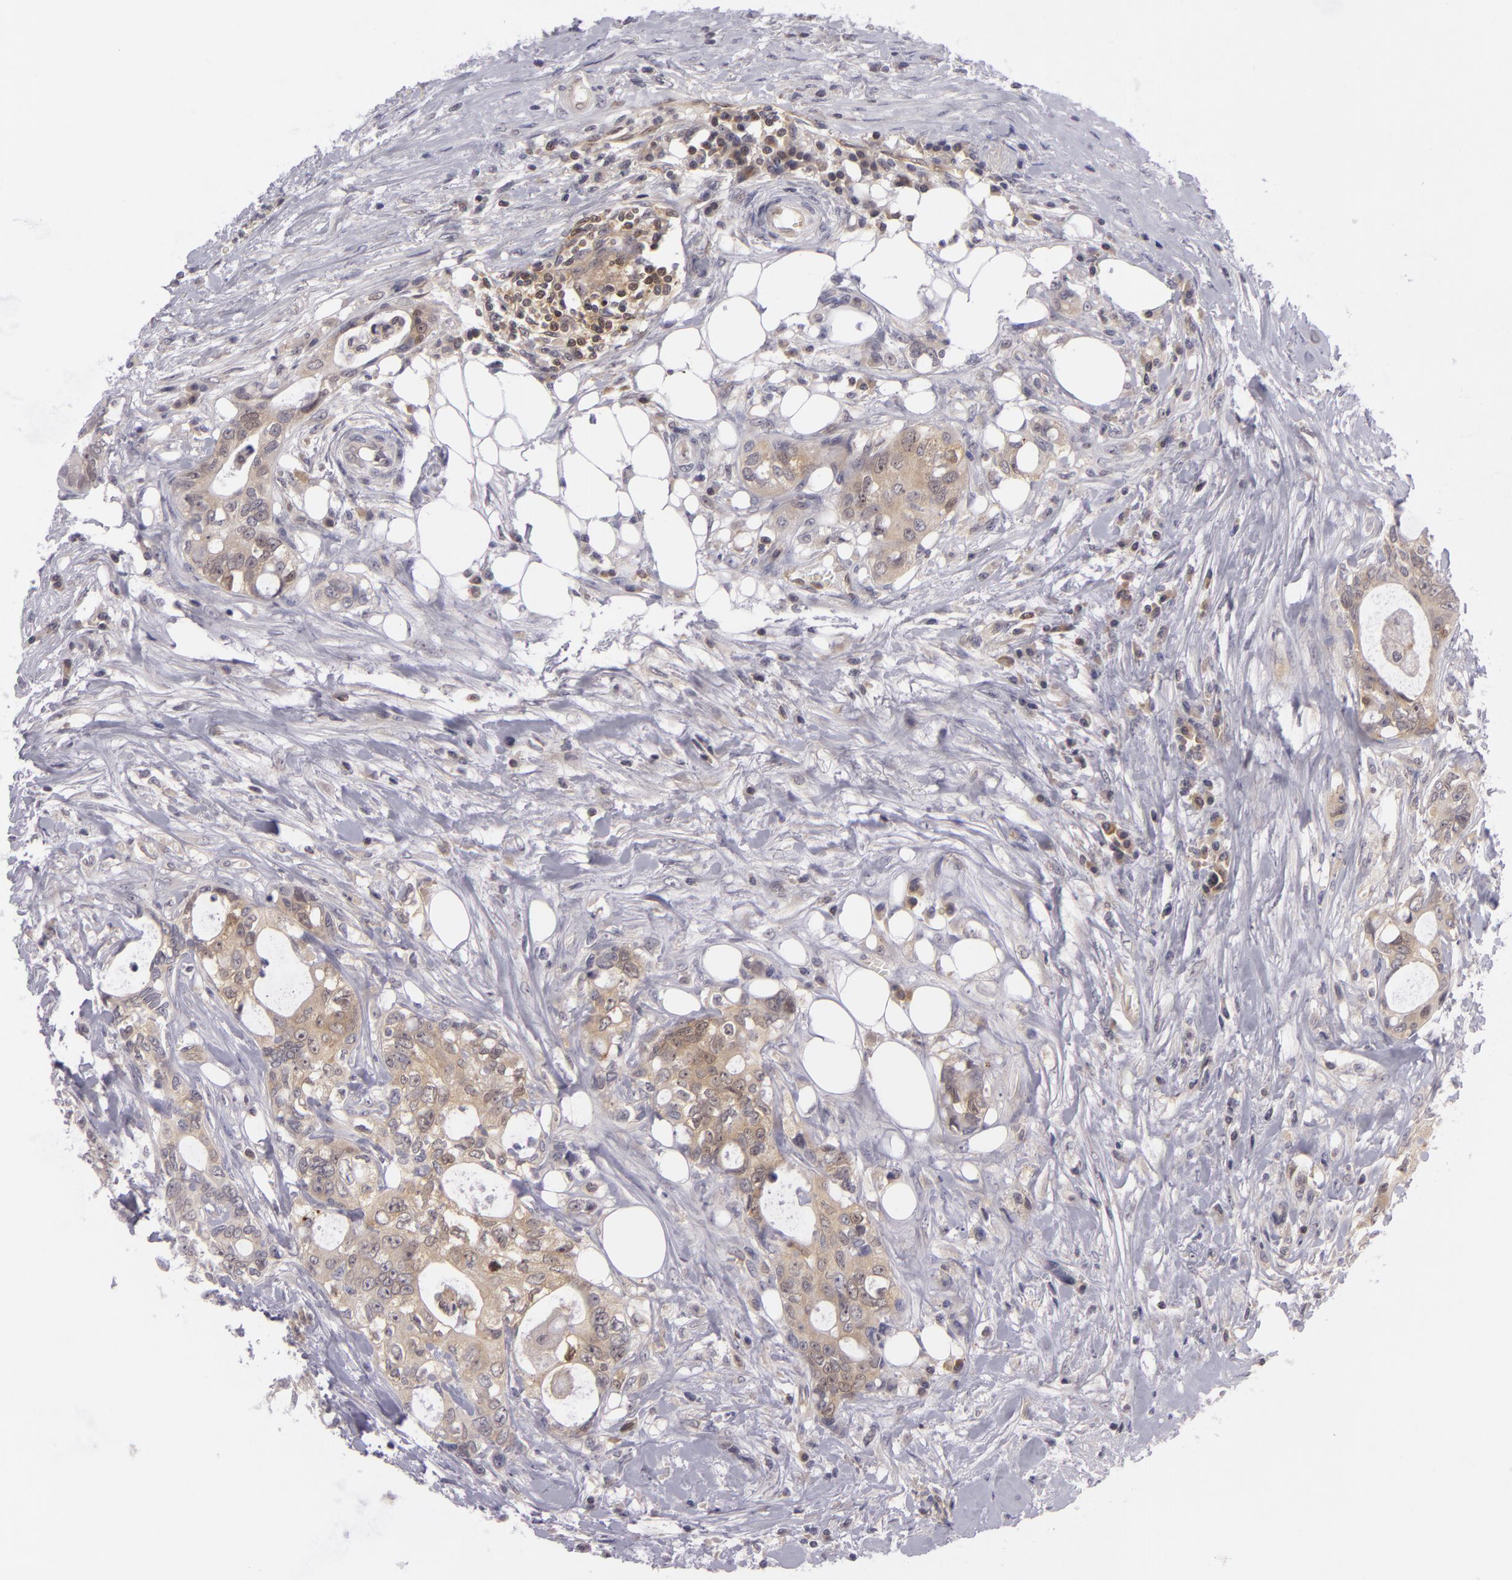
{"staining": {"intensity": "moderate", "quantity": "25%-75%", "location": "cytoplasmic/membranous"}, "tissue": "colorectal cancer", "cell_type": "Tumor cells", "image_type": "cancer", "snomed": [{"axis": "morphology", "description": "Adenocarcinoma, NOS"}, {"axis": "topography", "description": "Rectum"}], "caption": "Protein staining of colorectal cancer (adenocarcinoma) tissue exhibits moderate cytoplasmic/membranous positivity in approximately 25%-75% of tumor cells.", "gene": "BCL10", "patient": {"sex": "female", "age": 57}}